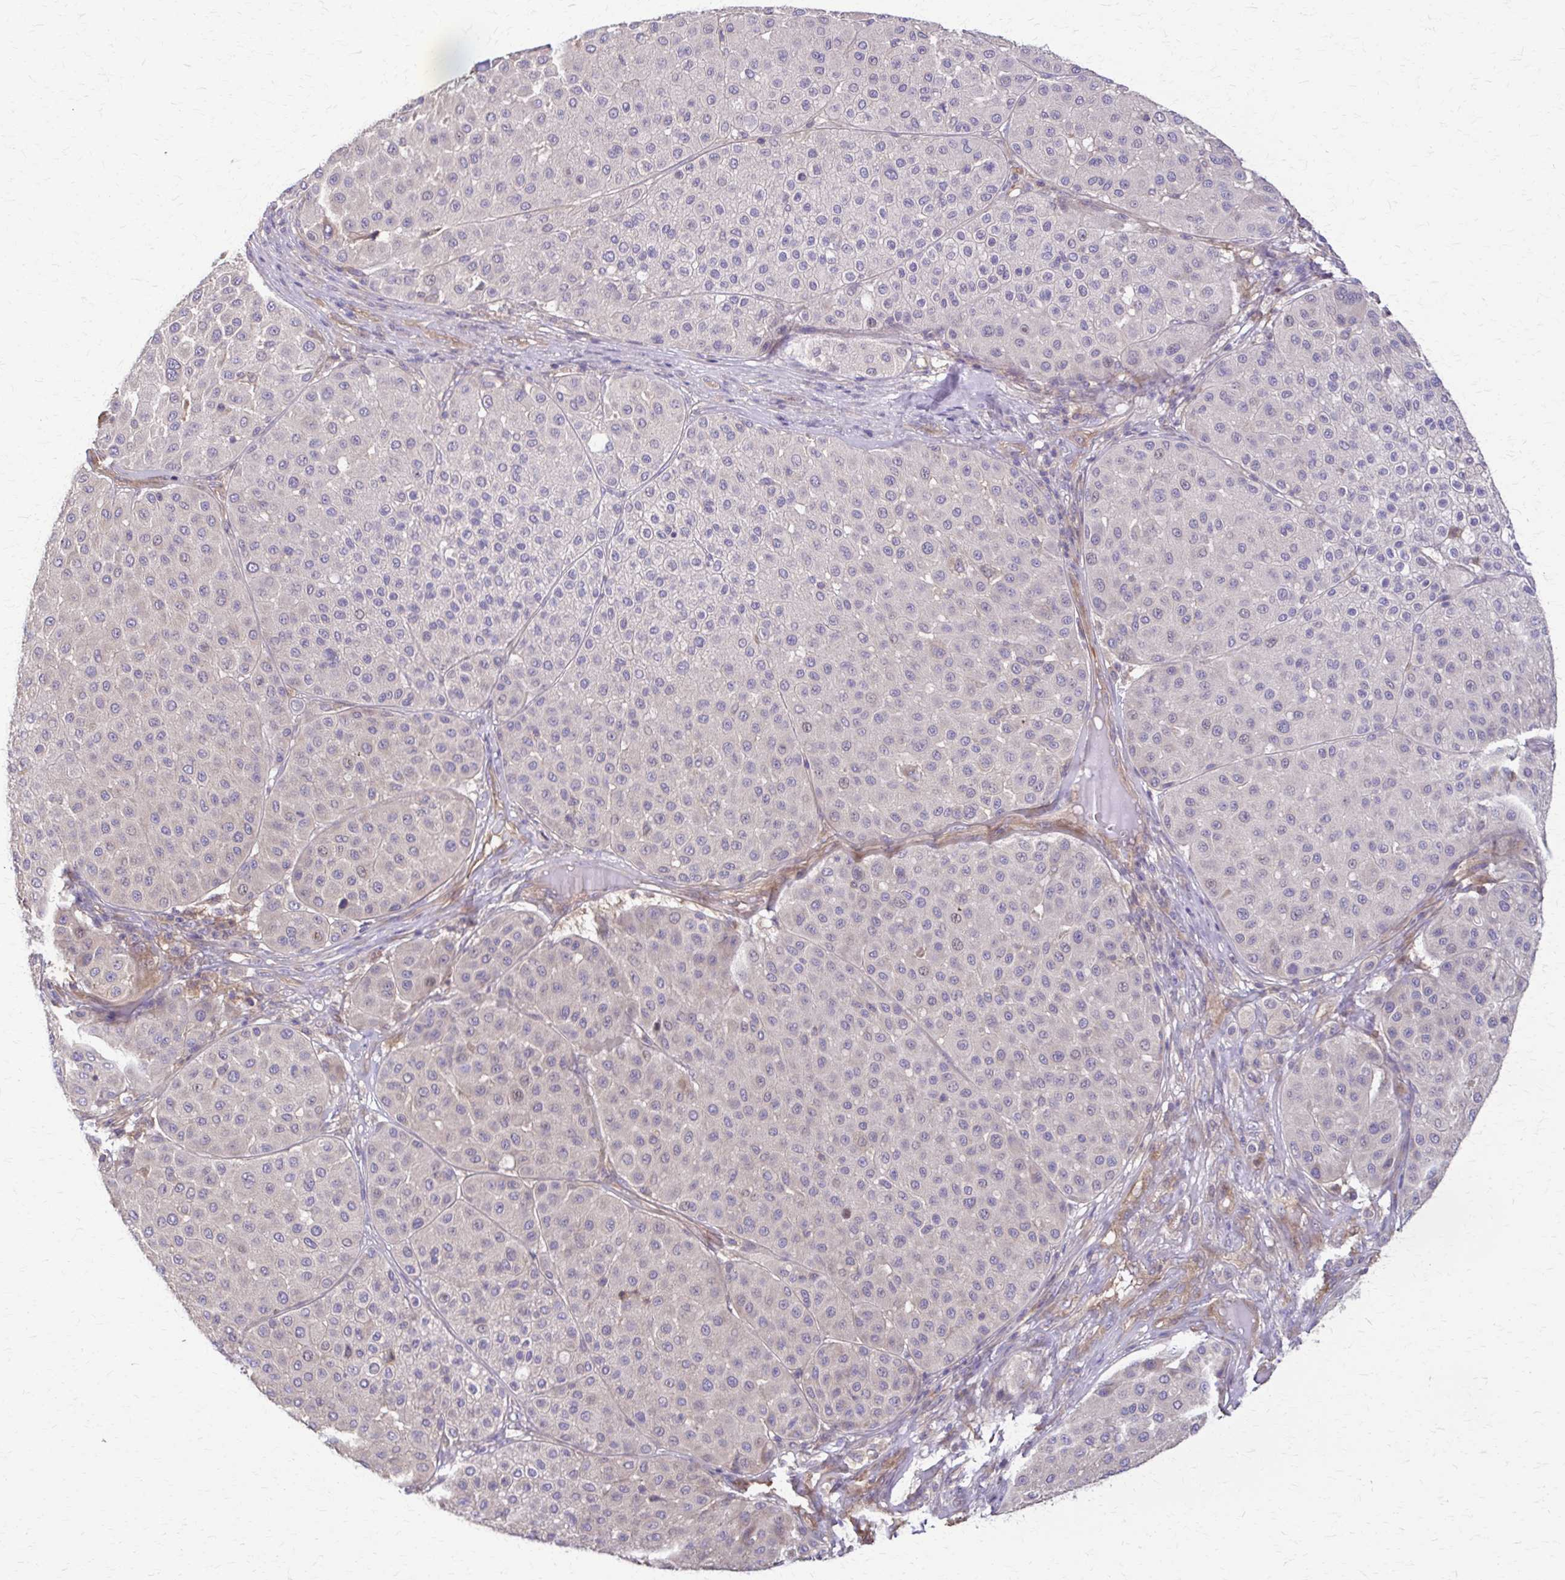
{"staining": {"intensity": "negative", "quantity": "none", "location": "none"}, "tissue": "melanoma", "cell_type": "Tumor cells", "image_type": "cancer", "snomed": [{"axis": "morphology", "description": "Malignant melanoma, Metastatic site"}, {"axis": "topography", "description": "Smooth muscle"}], "caption": "Immunohistochemical staining of malignant melanoma (metastatic site) shows no significant expression in tumor cells.", "gene": "DSP", "patient": {"sex": "male", "age": 41}}